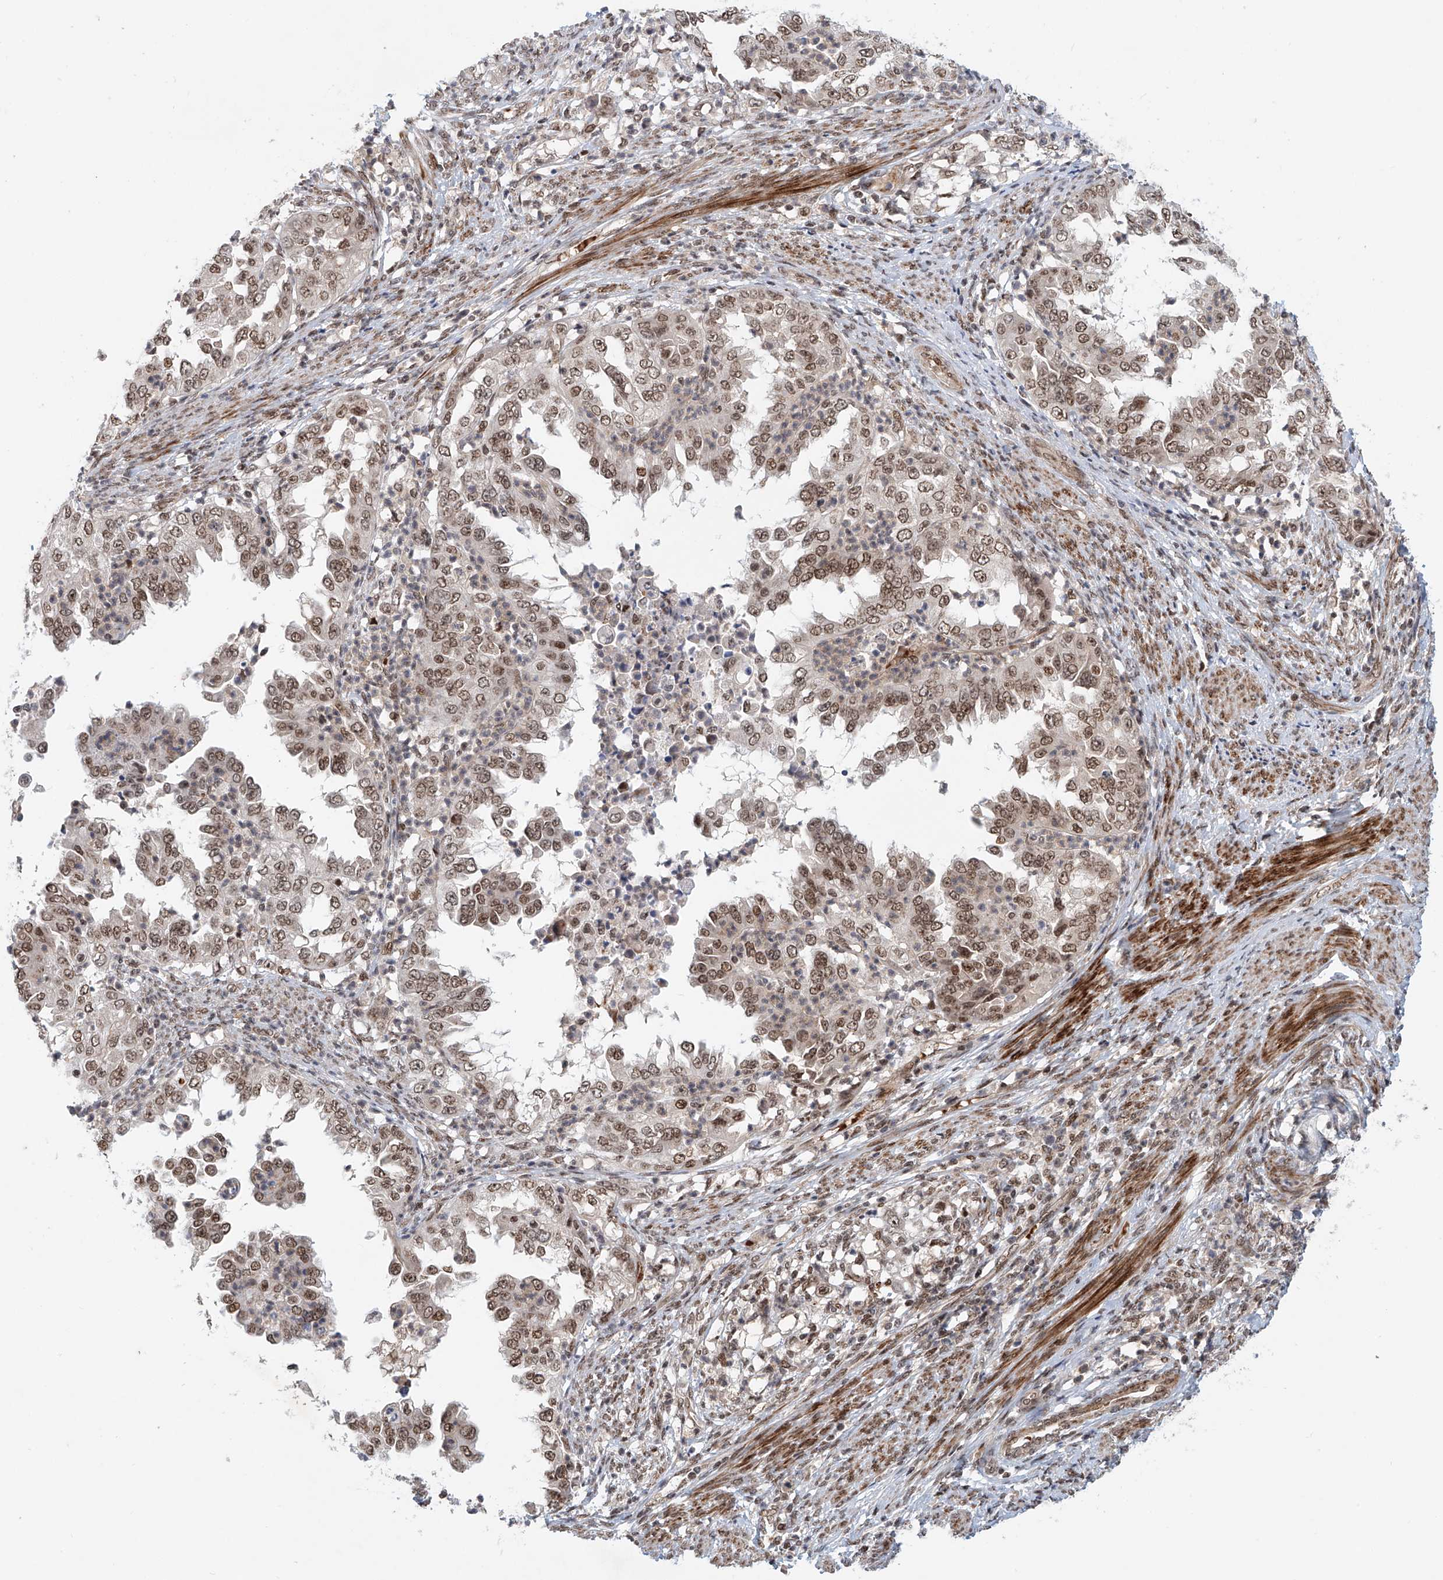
{"staining": {"intensity": "moderate", "quantity": ">75%", "location": "nuclear"}, "tissue": "endometrial cancer", "cell_type": "Tumor cells", "image_type": "cancer", "snomed": [{"axis": "morphology", "description": "Adenocarcinoma, NOS"}, {"axis": "topography", "description": "Endometrium"}], "caption": "Protein staining of endometrial cancer tissue demonstrates moderate nuclear positivity in about >75% of tumor cells.", "gene": "ZNF470", "patient": {"sex": "female", "age": 85}}